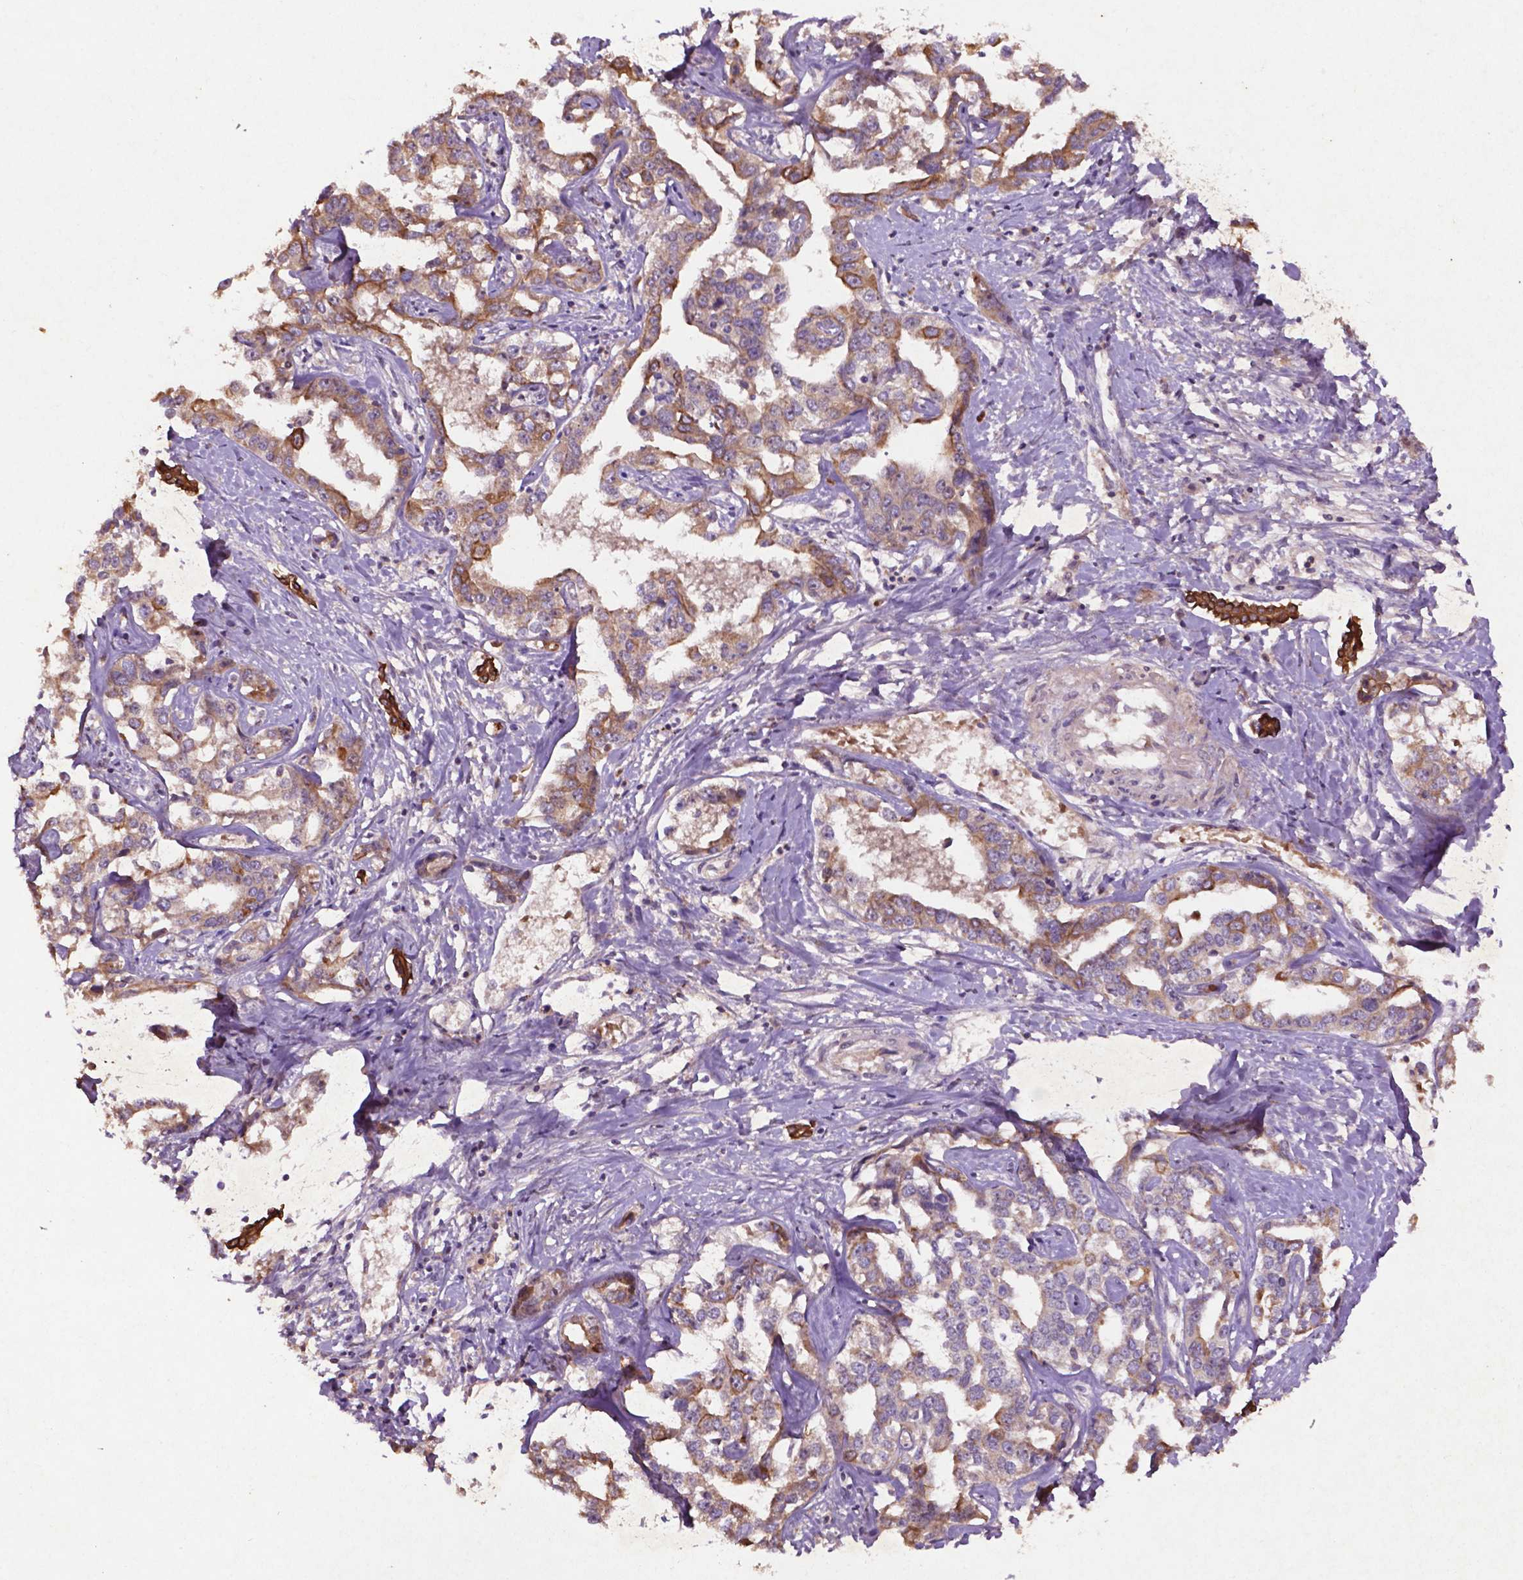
{"staining": {"intensity": "moderate", "quantity": ">75%", "location": "cytoplasmic/membranous"}, "tissue": "liver cancer", "cell_type": "Tumor cells", "image_type": "cancer", "snomed": [{"axis": "morphology", "description": "Cholangiocarcinoma"}, {"axis": "topography", "description": "Liver"}], "caption": "Protein staining demonstrates moderate cytoplasmic/membranous expression in about >75% of tumor cells in cholangiocarcinoma (liver).", "gene": "COQ2", "patient": {"sex": "male", "age": 59}}